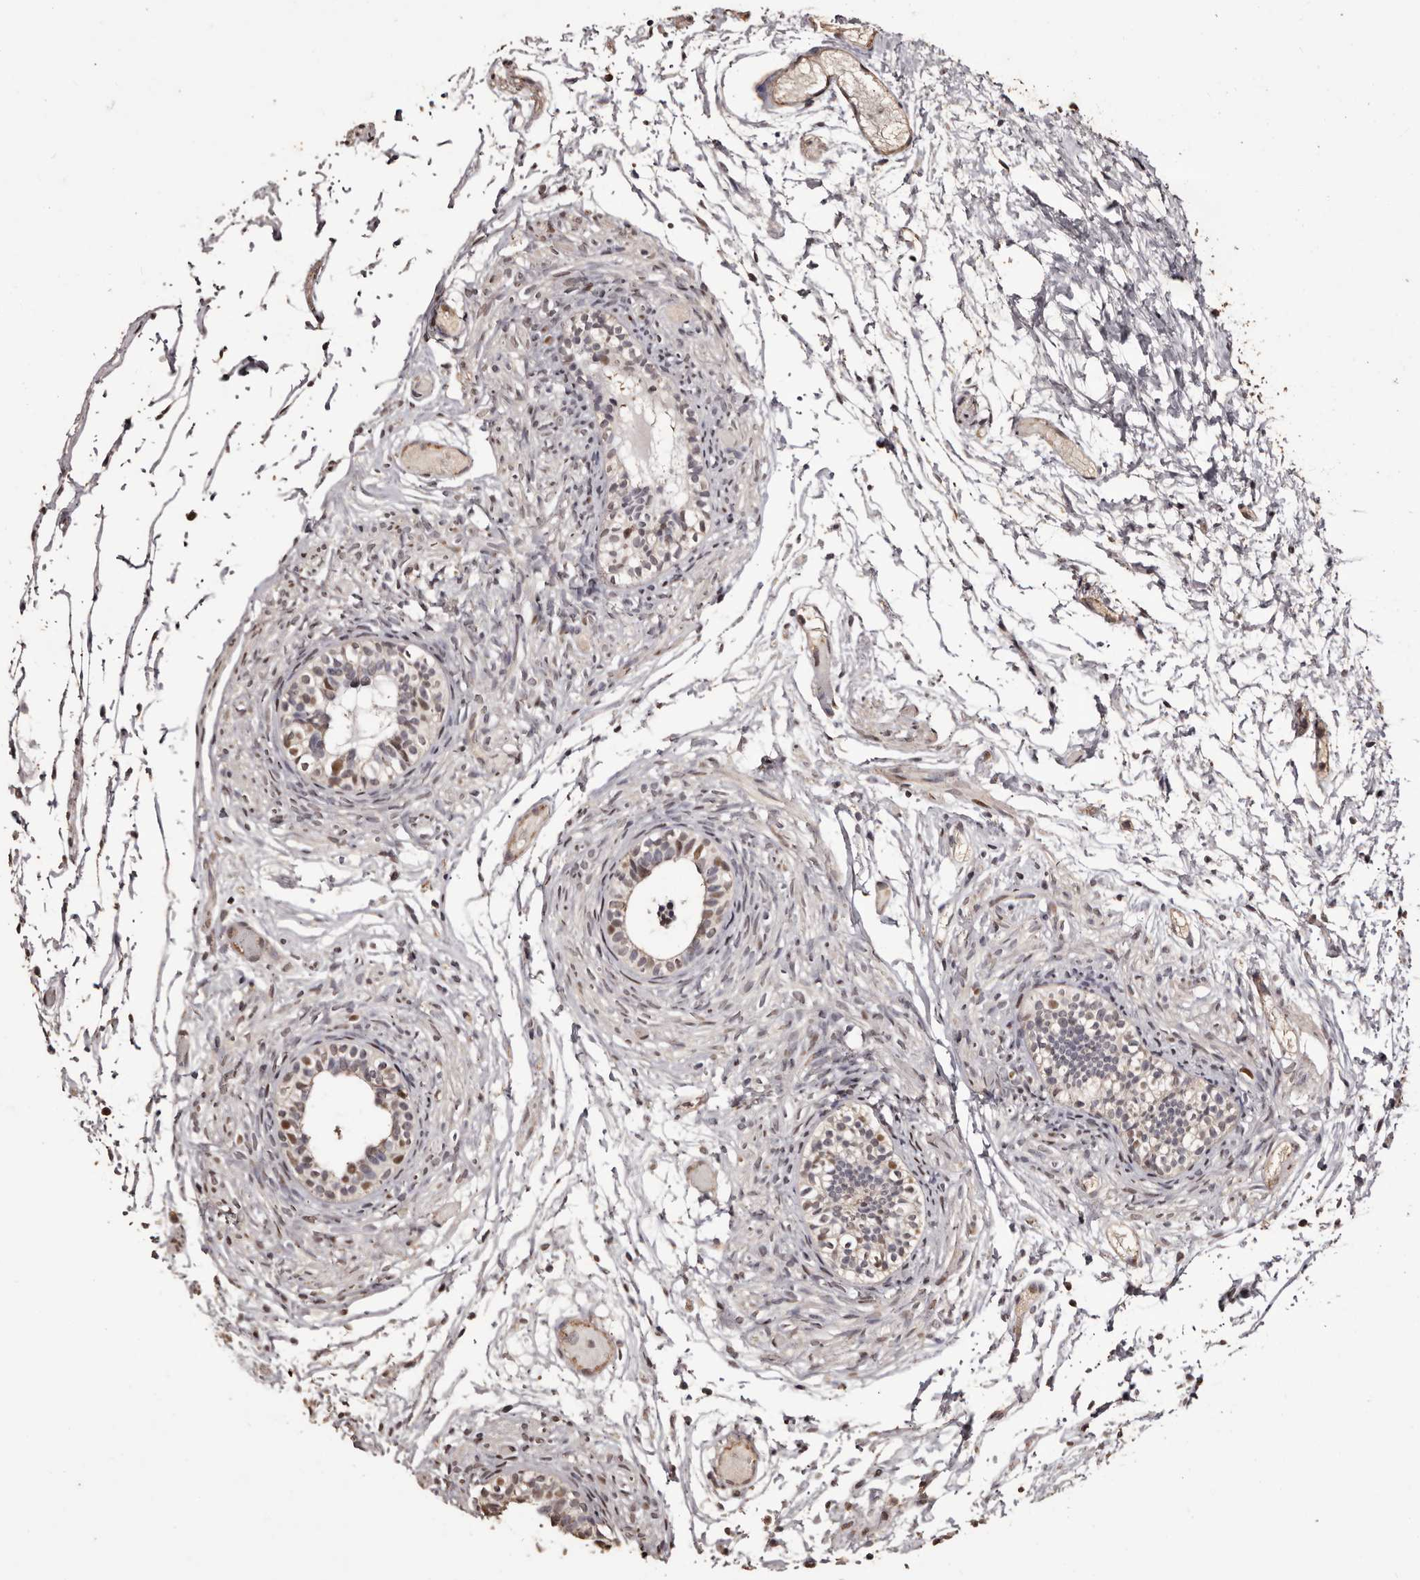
{"staining": {"intensity": "moderate", "quantity": "<25%", "location": "cytoplasmic/membranous,nuclear"}, "tissue": "epididymis", "cell_type": "Glandular cells", "image_type": "normal", "snomed": [{"axis": "morphology", "description": "Normal tissue, NOS"}, {"axis": "topography", "description": "Epididymis"}], "caption": "This micrograph shows IHC staining of normal human epididymis, with low moderate cytoplasmic/membranous,nuclear positivity in approximately <25% of glandular cells.", "gene": "NAV1", "patient": {"sex": "male", "age": 5}}